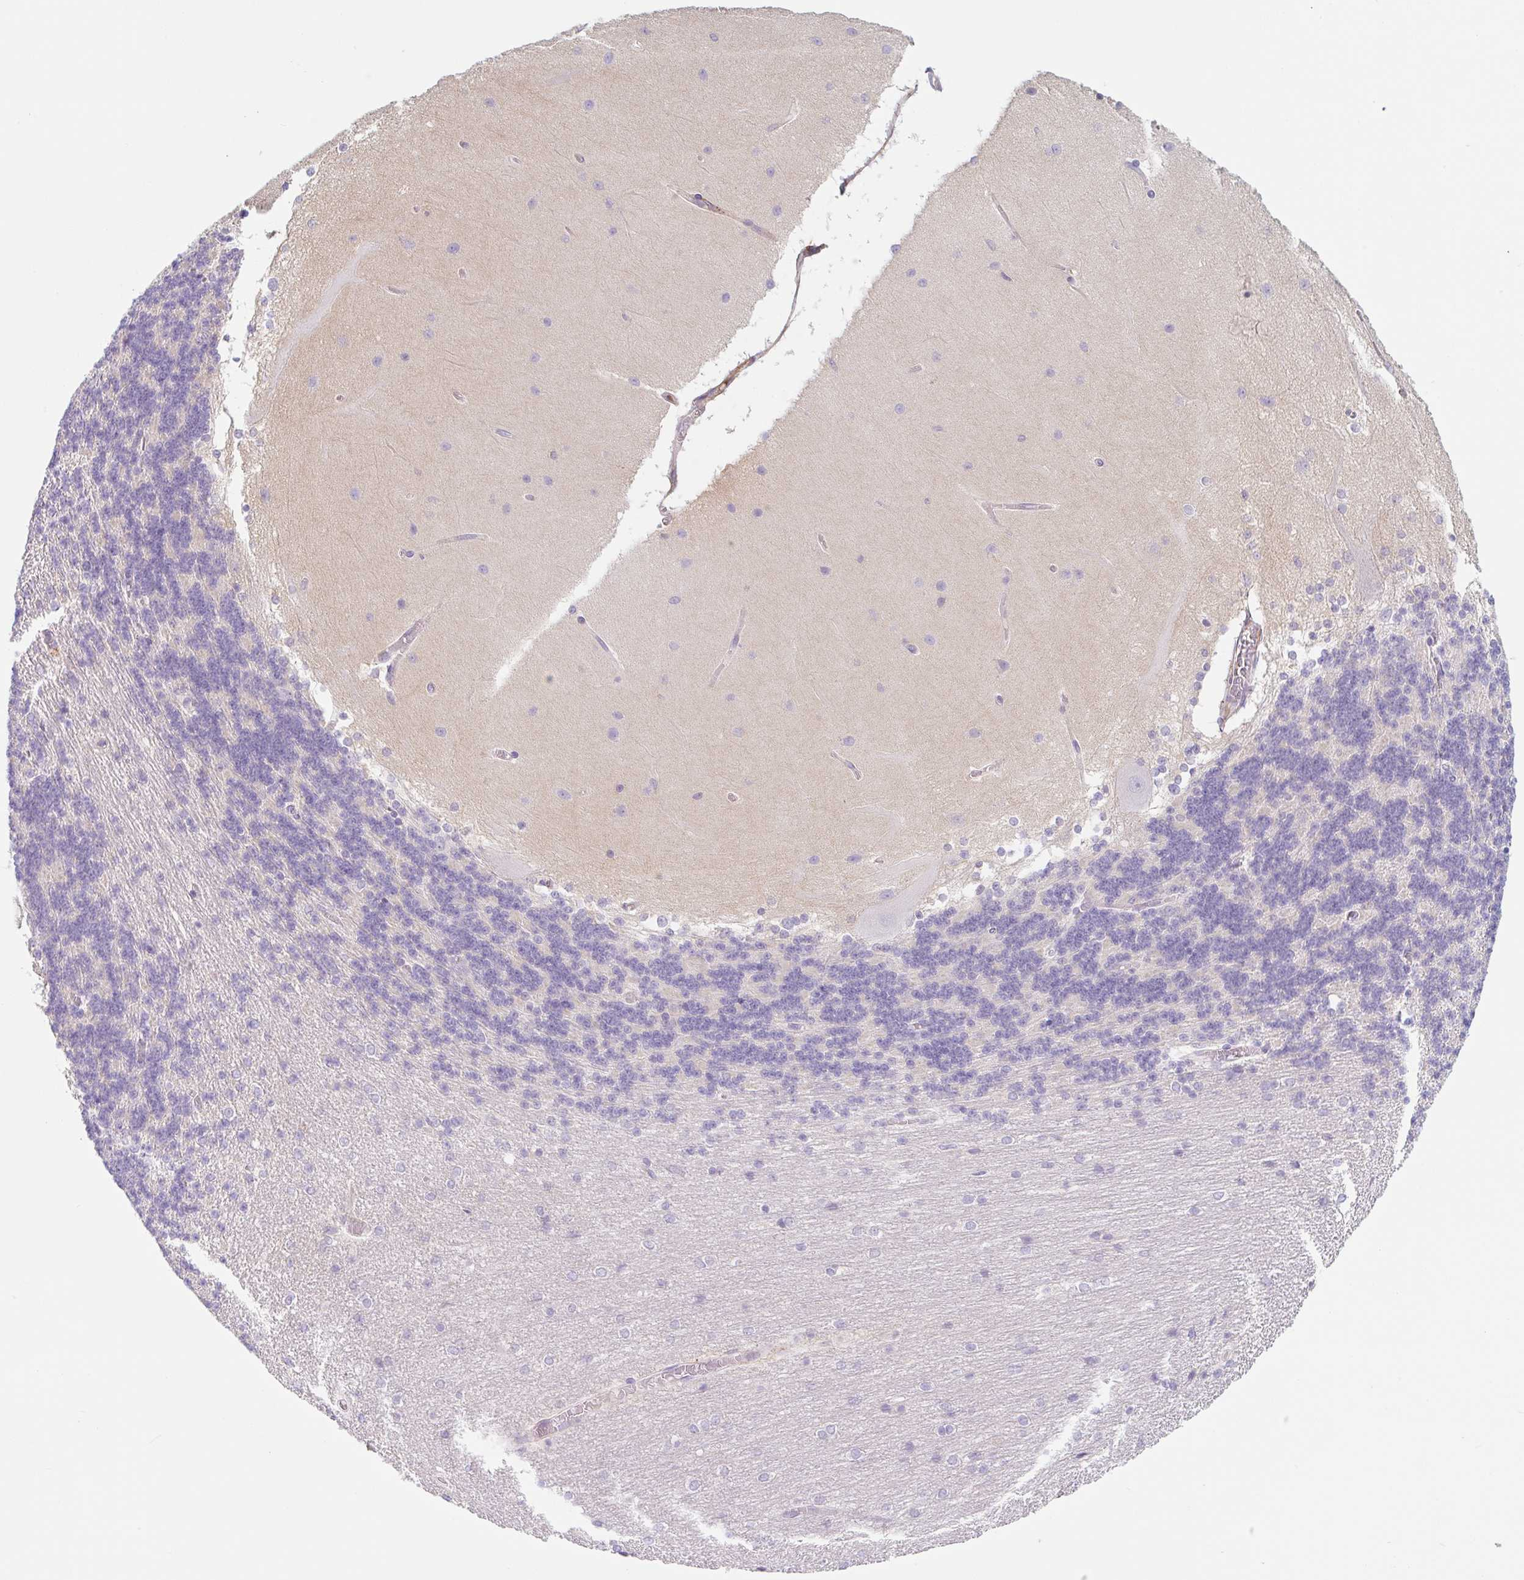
{"staining": {"intensity": "negative", "quantity": "none", "location": "none"}, "tissue": "cerebellum", "cell_type": "Cells in granular layer", "image_type": "normal", "snomed": [{"axis": "morphology", "description": "Normal tissue, NOS"}, {"axis": "topography", "description": "Cerebellum"}], "caption": "Immunohistochemical staining of benign cerebellum demonstrates no significant expression in cells in granular layer. Nuclei are stained in blue.", "gene": "LYVE1", "patient": {"sex": "female", "age": 54}}